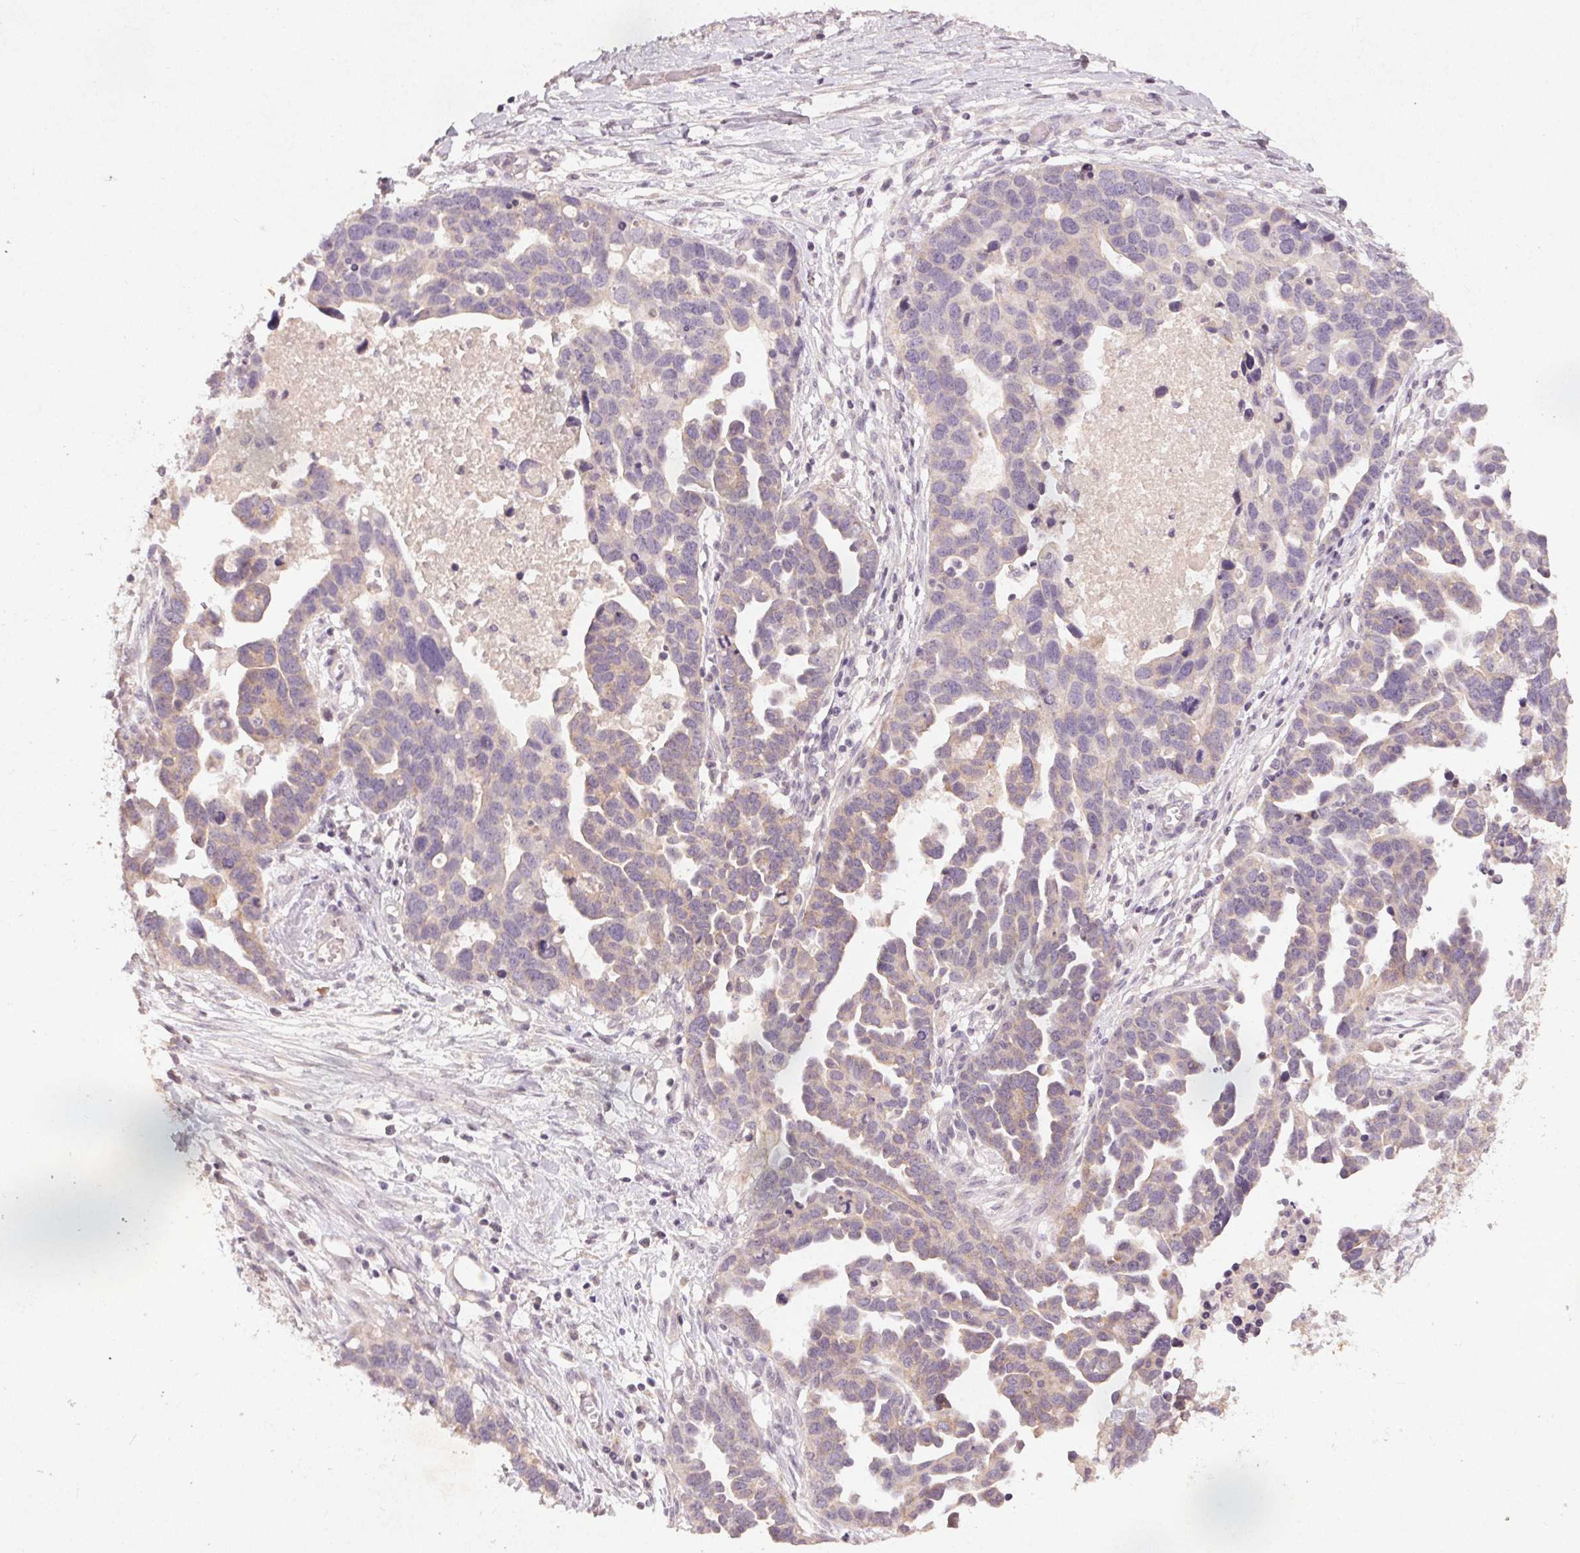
{"staining": {"intensity": "weak", "quantity": "<25%", "location": "cytoplasmic/membranous"}, "tissue": "ovarian cancer", "cell_type": "Tumor cells", "image_type": "cancer", "snomed": [{"axis": "morphology", "description": "Cystadenocarcinoma, serous, NOS"}, {"axis": "topography", "description": "Ovary"}], "caption": "The IHC histopathology image has no significant staining in tumor cells of serous cystadenocarcinoma (ovarian) tissue. Brightfield microscopy of immunohistochemistry stained with DAB (3,3'-diaminobenzidine) (brown) and hematoxylin (blue), captured at high magnification.", "gene": "KLRC3", "patient": {"sex": "female", "age": 54}}